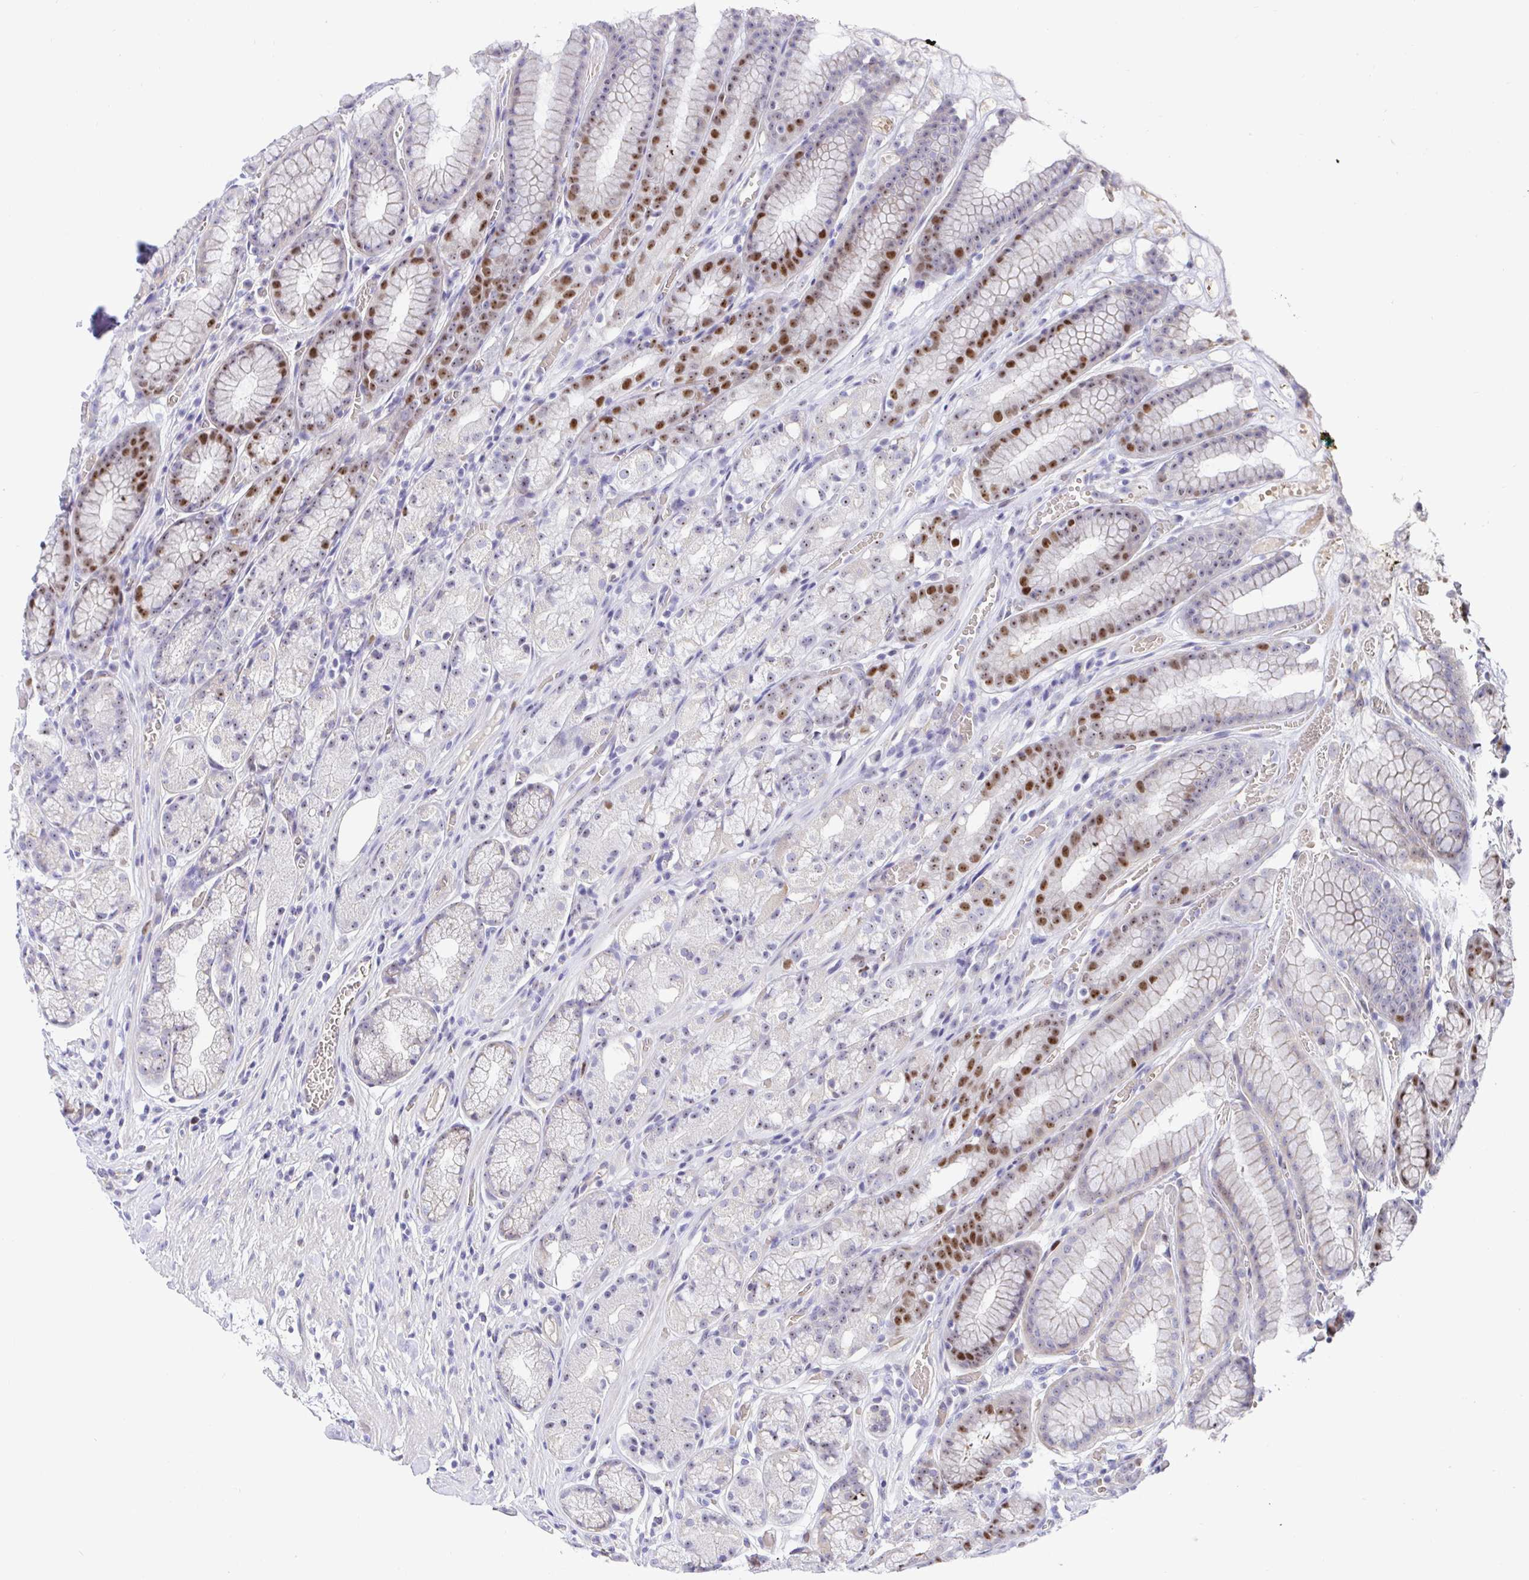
{"staining": {"intensity": "strong", "quantity": "<25%", "location": "nuclear"}, "tissue": "stomach", "cell_type": "Glandular cells", "image_type": "normal", "snomed": [{"axis": "morphology", "description": "Normal tissue, NOS"}, {"axis": "topography", "description": "Smooth muscle"}, {"axis": "topography", "description": "Stomach"}], "caption": "This micrograph displays immunohistochemistry staining of benign stomach, with medium strong nuclear positivity in approximately <25% of glandular cells.", "gene": "TIMELESS", "patient": {"sex": "male", "age": 70}}